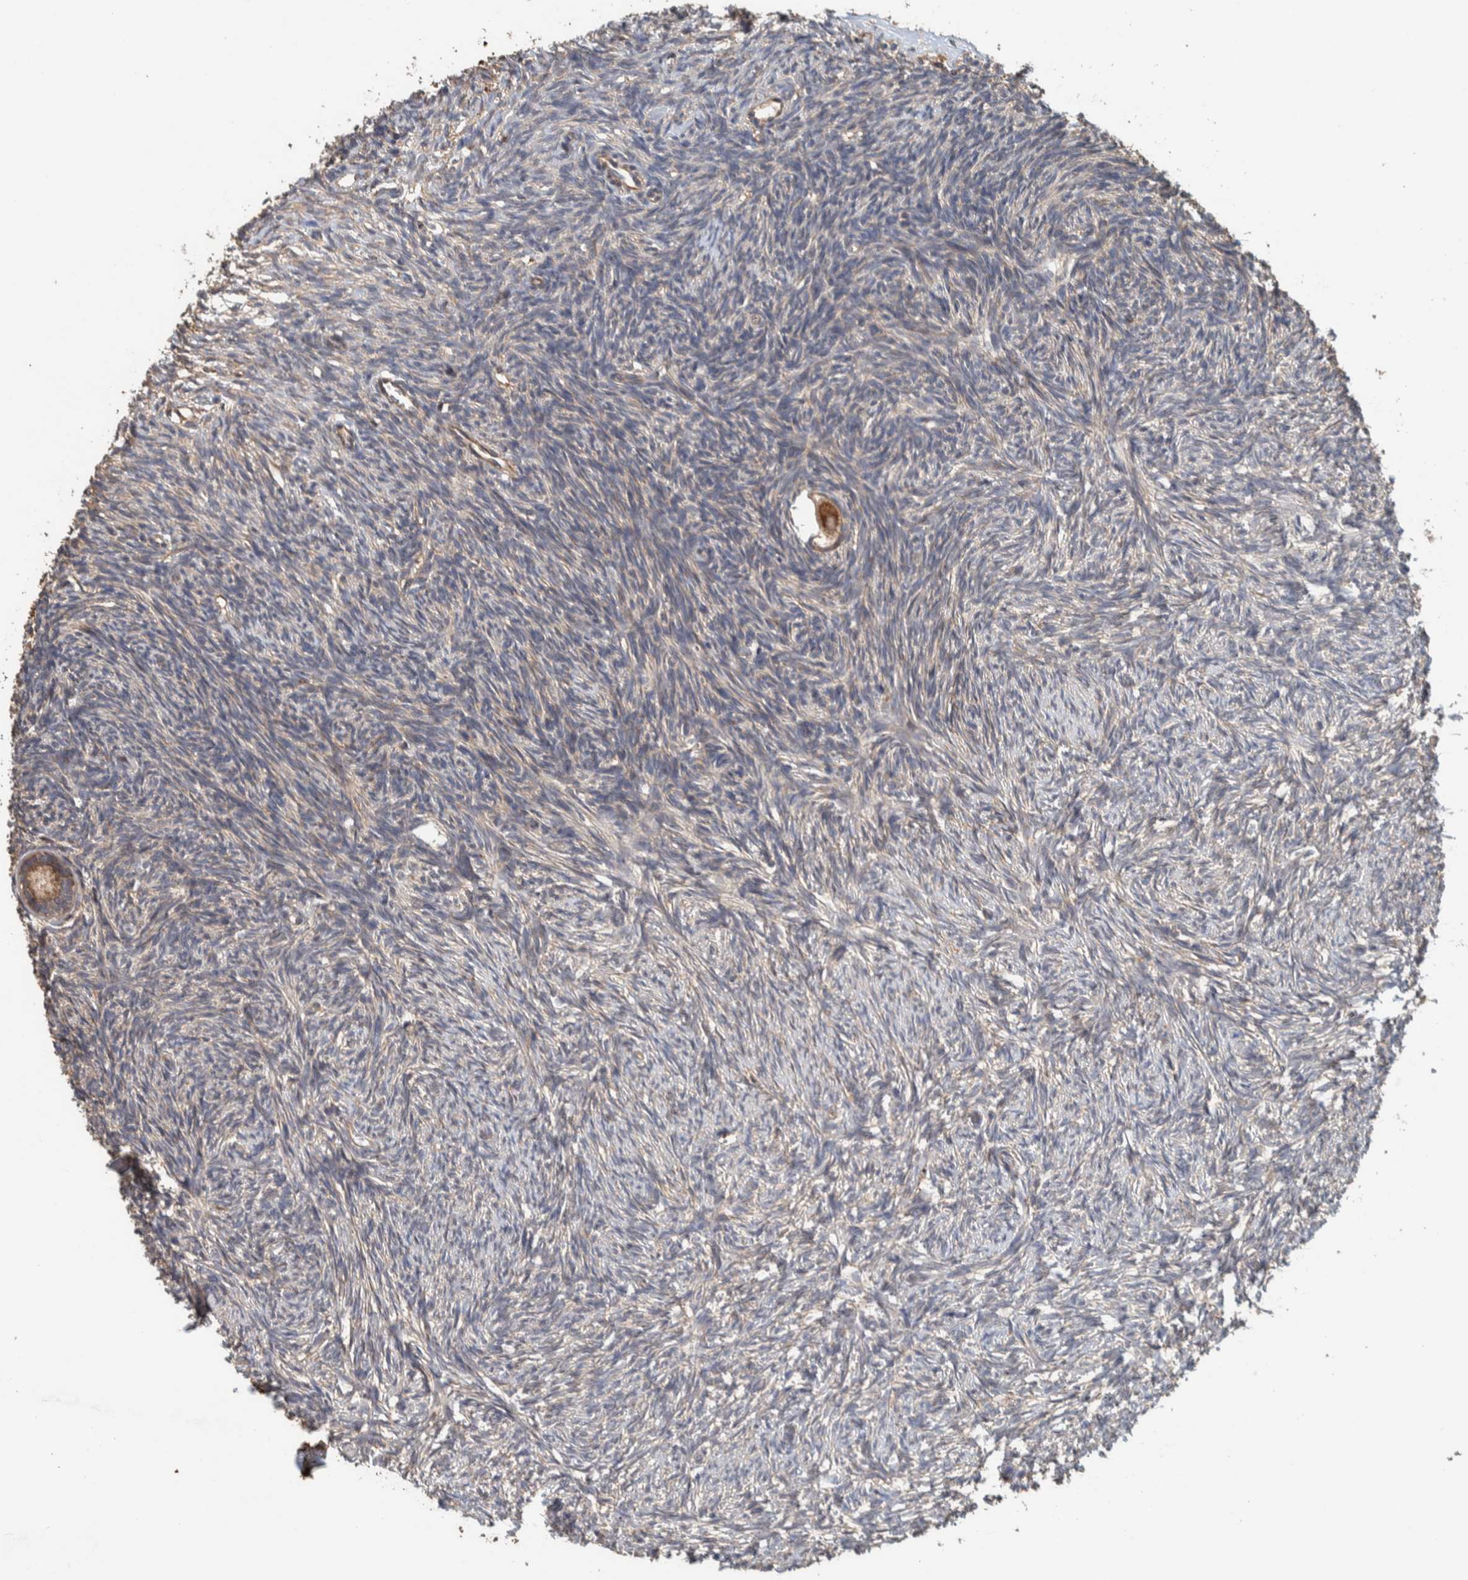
{"staining": {"intensity": "moderate", "quantity": ">75%", "location": "cytoplasmic/membranous"}, "tissue": "ovary", "cell_type": "Follicle cells", "image_type": "normal", "snomed": [{"axis": "morphology", "description": "Normal tissue, NOS"}, {"axis": "topography", "description": "Ovary"}], "caption": "A micrograph showing moderate cytoplasmic/membranous staining in approximately >75% of follicle cells in normal ovary, as visualized by brown immunohistochemical staining.", "gene": "PLA2G3", "patient": {"sex": "female", "age": 34}}